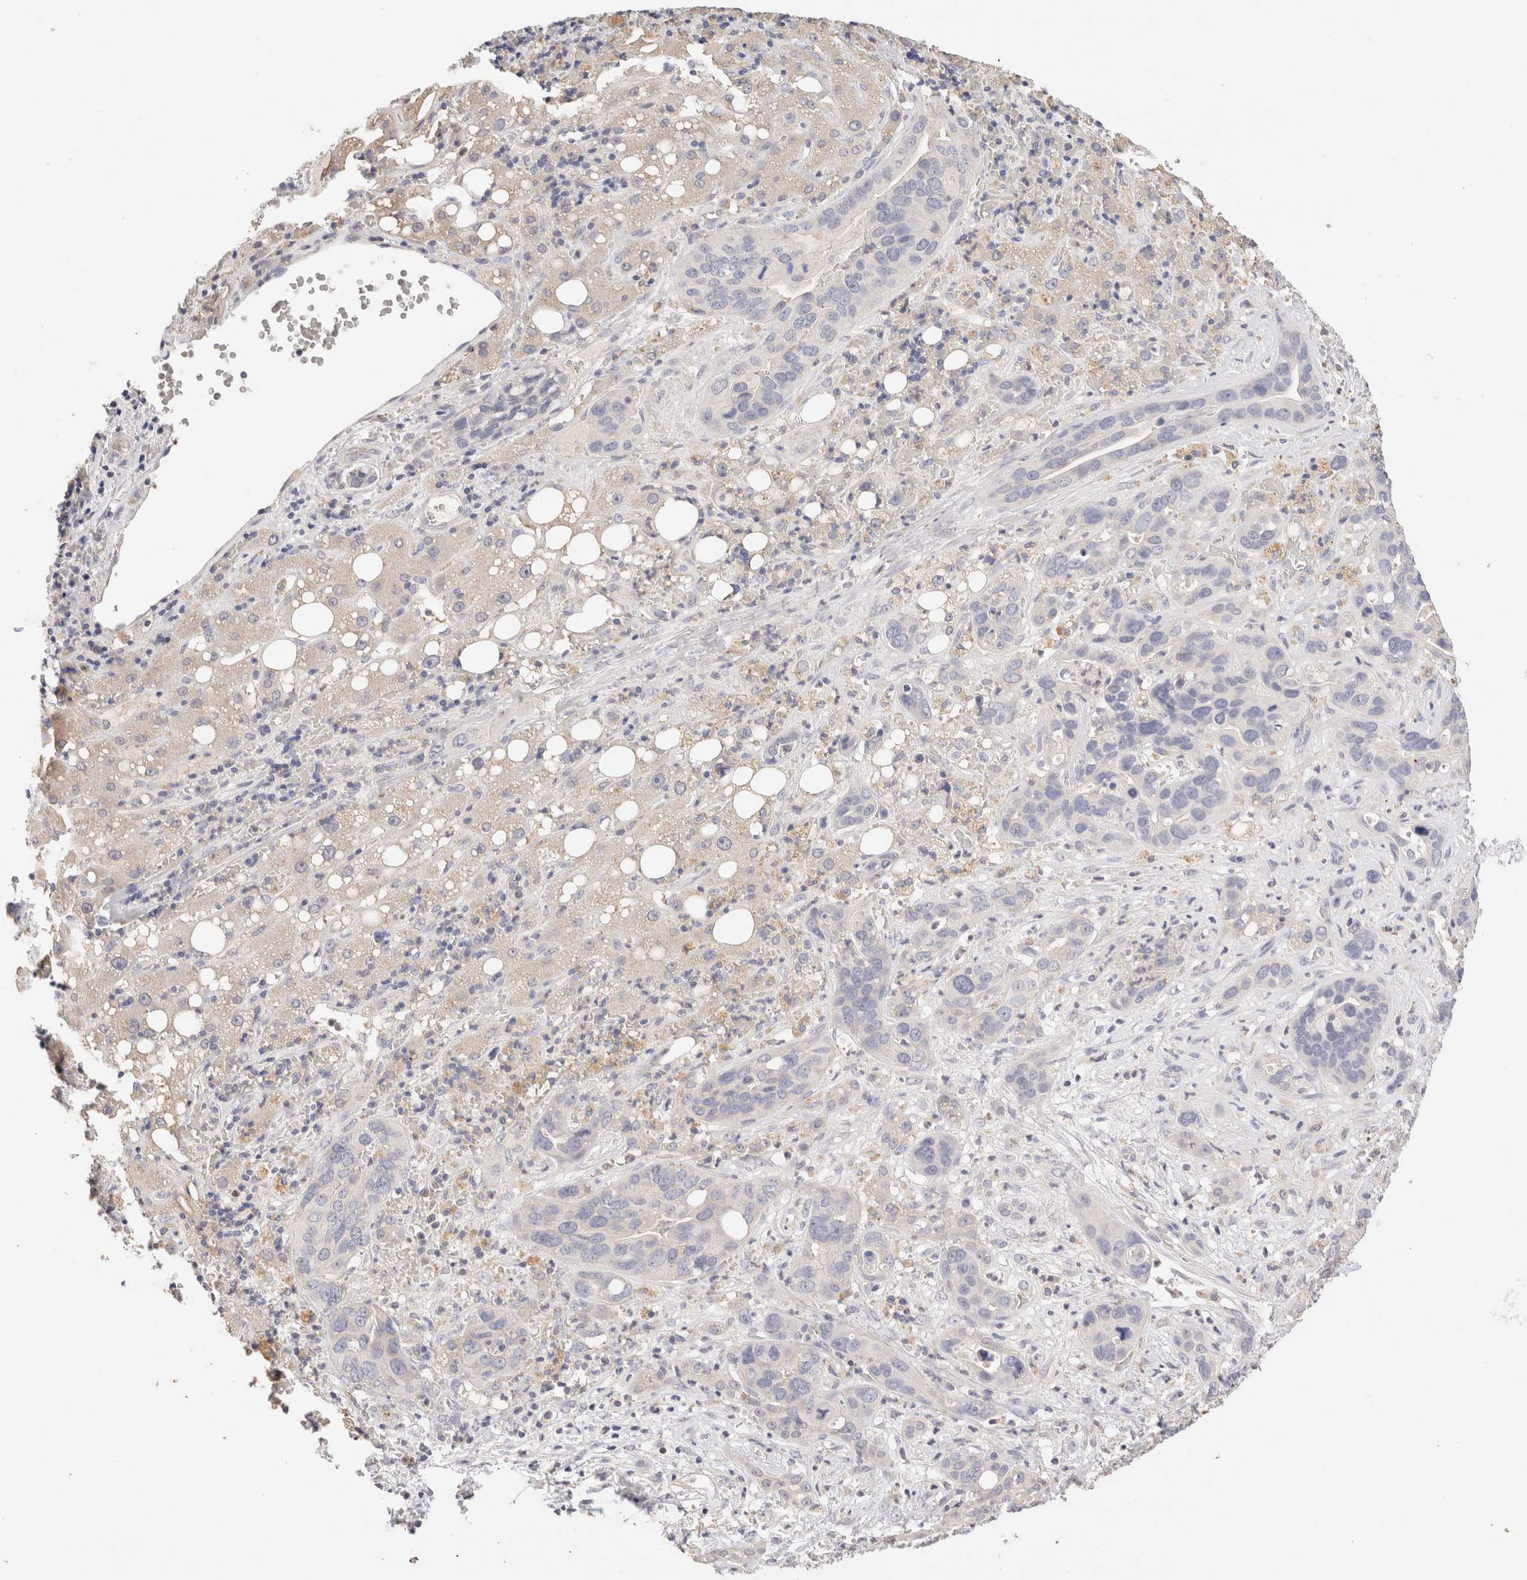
{"staining": {"intensity": "negative", "quantity": "none", "location": "none"}, "tissue": "liver cancer", "cell_type": "Tumor cells", "image_type": "cancer", "snomed": [{"axis": "morphology", "description": "Cholangiocarcinoma"}, {"axis": "topography", "description": "Liver"}], "caption": "Histopathology image shows no significant protein expression in tumor cells of cholangiocarcinoma (liver). (Stains: DAB immunohistochemistry with hematoxylin counter stain, Microscopy: brightfield microscopy at high magnification).", "gene": "SCGB2A2", "patient": {"sex": "female", "age": 65}}